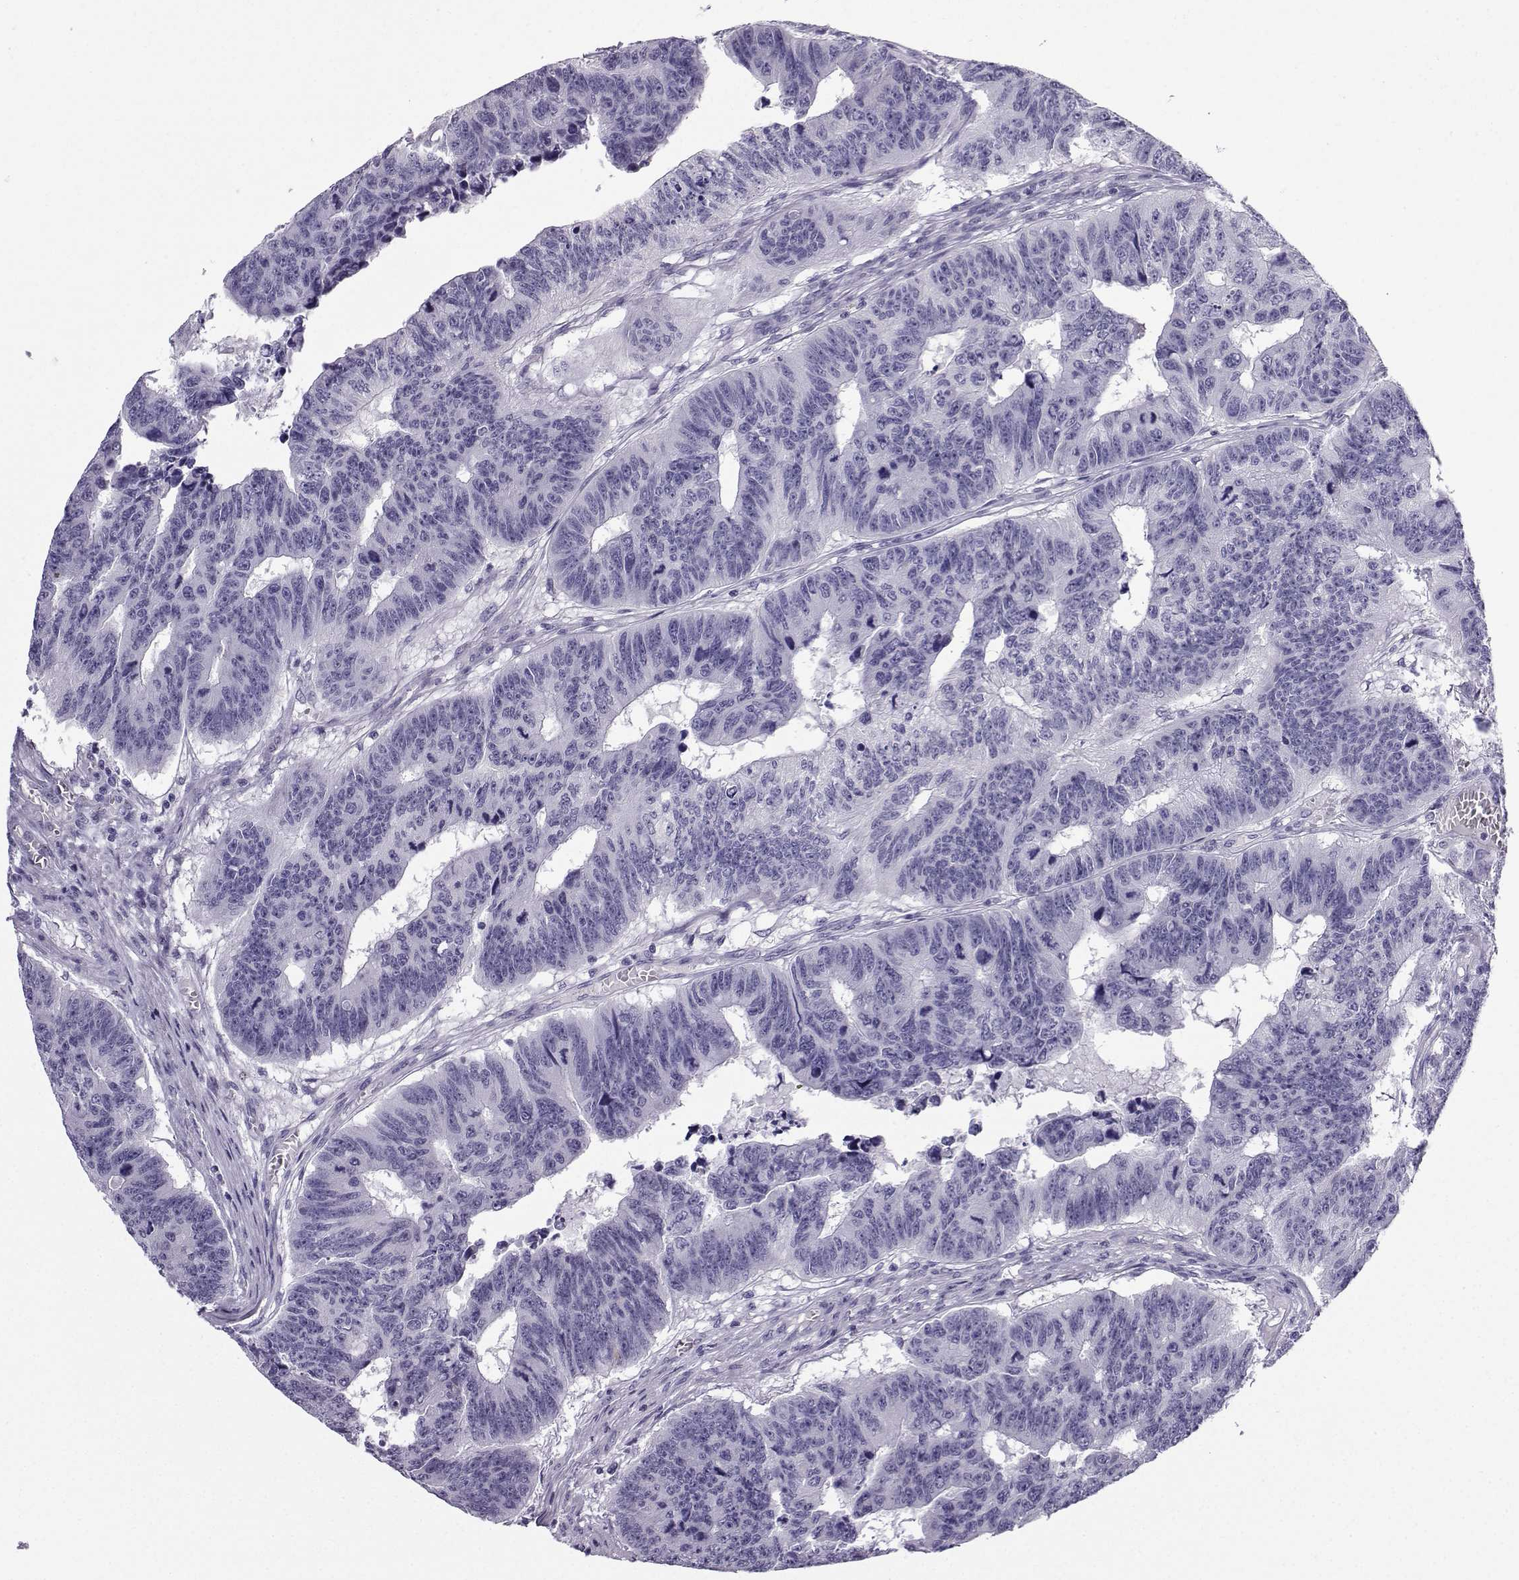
{"staining": {"intensity": "negative", "quantity": "none", "location": "none"}, "tissue": "colorectal cancer", "cell_type": "Tumor cells", "image_type": "cancer", "snomed": [{"axis": "morphology", "description": "Adenocarcinoma, NOS"}, {"axis": "topography", "description": "Appendix"}, {"axis": "topography", "description": "Colon"}, {"axis": "topography", "description": "Cecum"}, {"axis": "topography", "description": "Colon asc"}], "caption": "Tumor cells are negative for brown protein staining in colorectal cancer (adenocarcinoma). Brightfield microscopy of immunohistochemistry (IHC) stained with DAB (brown) and hematoxylin (blue), captured at high magnification.", "gene": "ZBTB8B", "patient": {"sex": "female", "age": 85}}